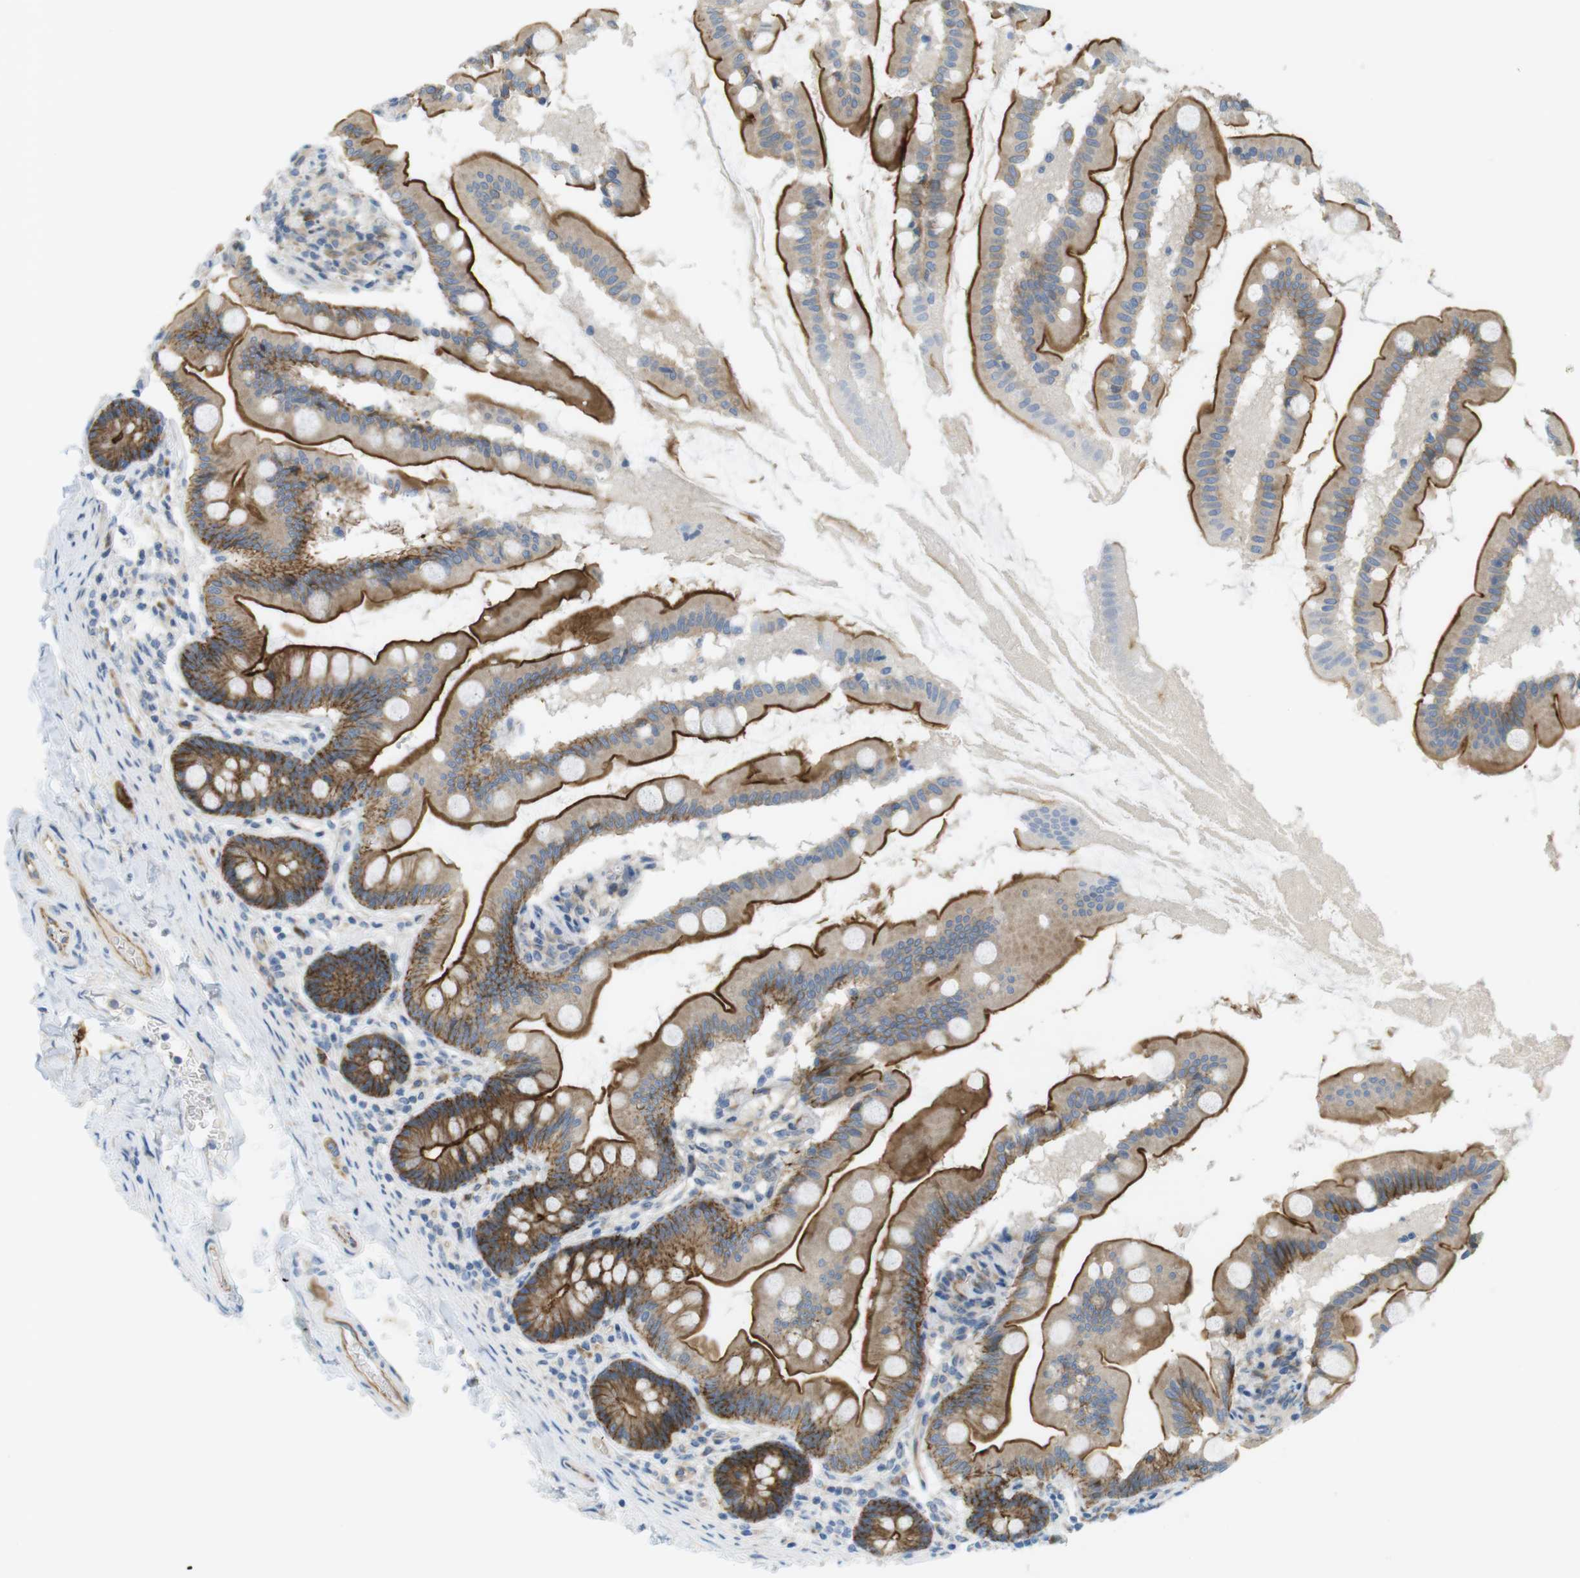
{"staining": {"intensity": "strong", "quantity": ">75%", "location": "cytoplasmic/membranous"}, "tissue": "small intestine", "cell_type": "Glandular cells", "image_type": "normal", "snomed": [{"axis": "morphology", "description": "Normal tissue, NOS"}, {"axis": "topography", "description": "Small intestine"}], "caption": "Immunohistochemistry image of benign small intestine stained for a protein (brown), which displays high levels of strong cytoplasmic/membranous staining in about >75% of glandular cells.", "gene": "GJC3", "patient": {"sex": "female", "age": 56}}